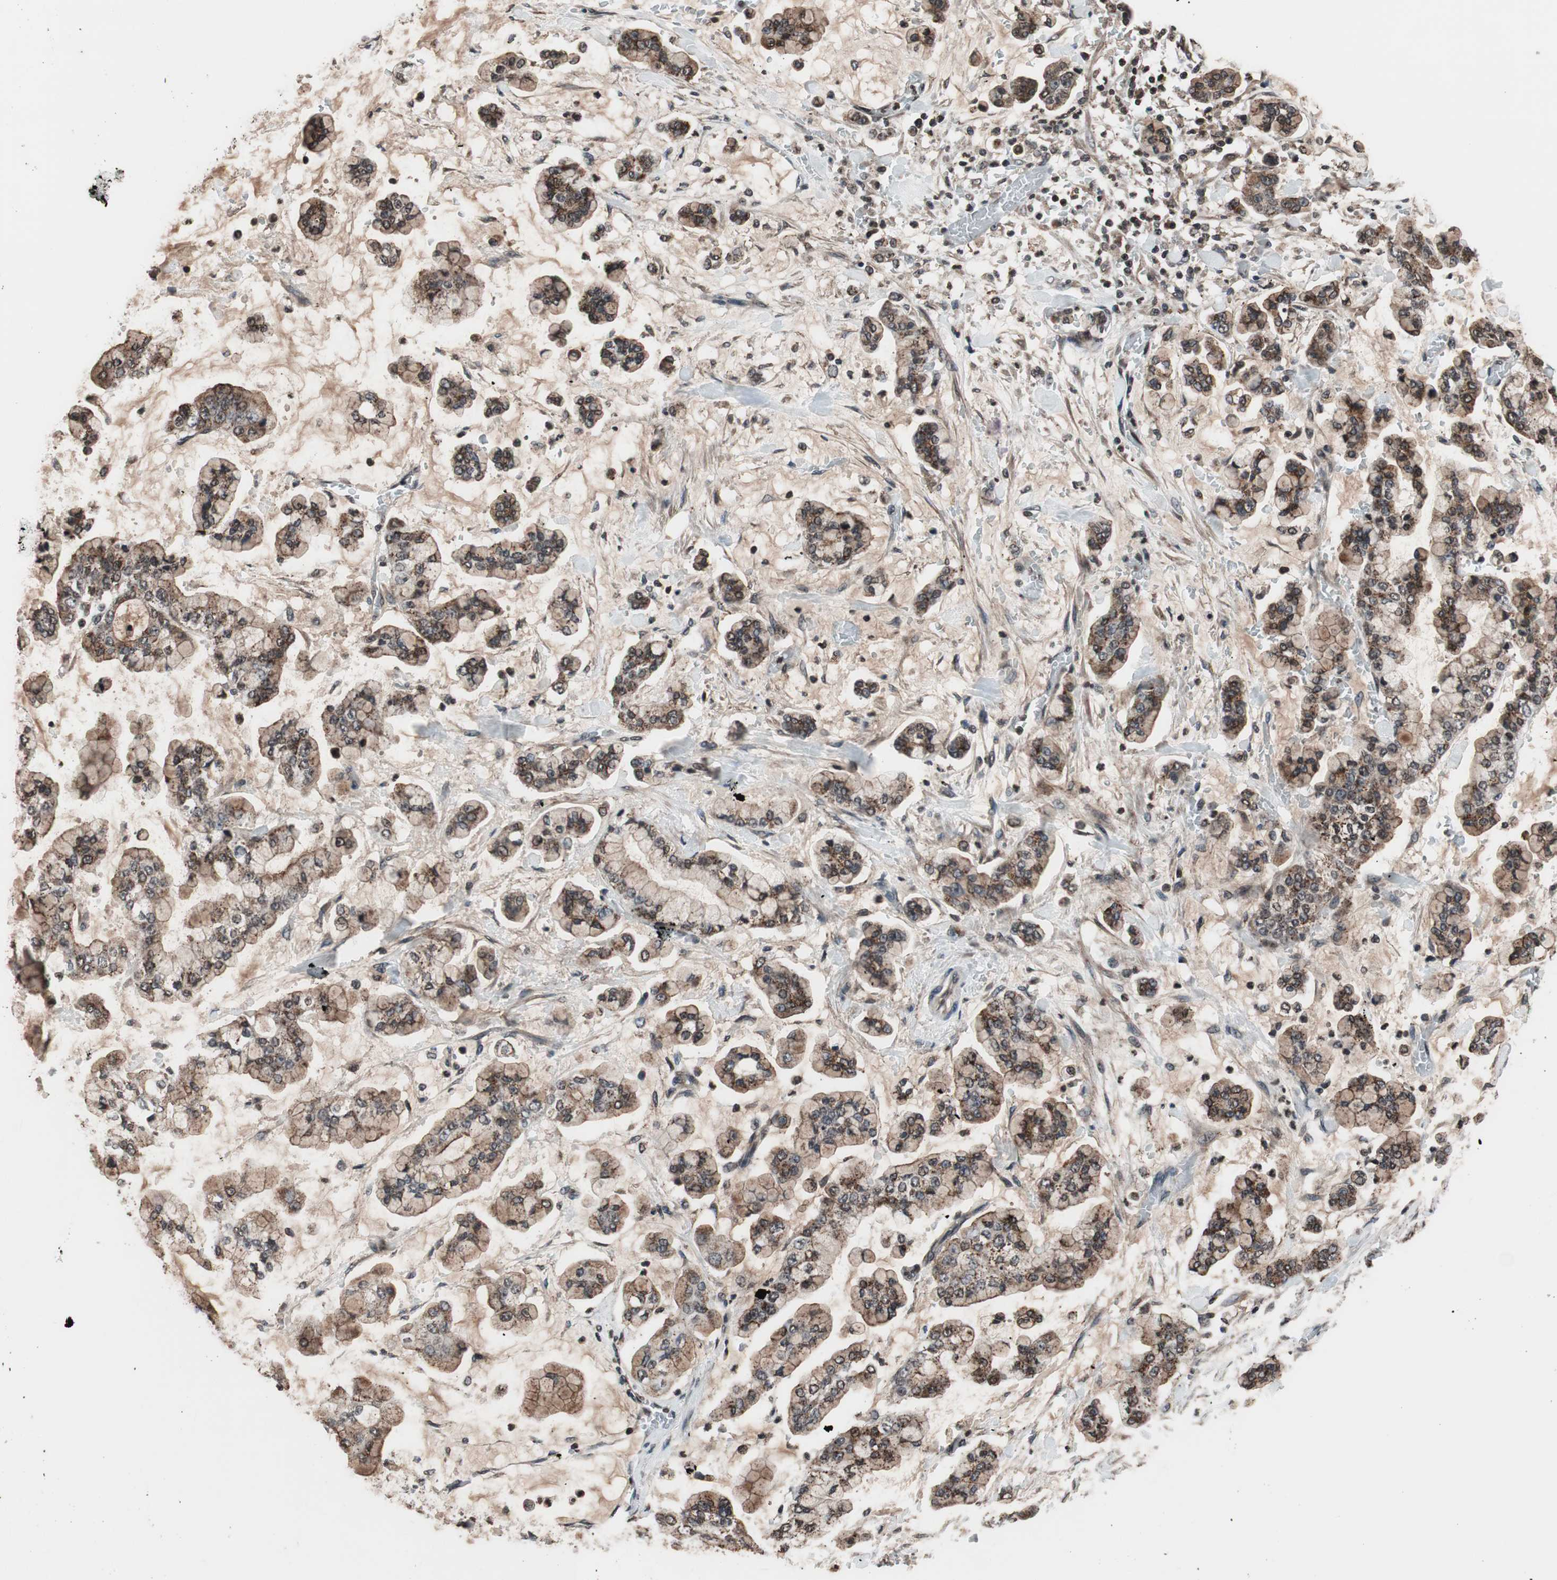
{"staining": {"intensity": "moderate", "quantity": ">75%", "location": "cytoplasmic/membranous"}, "tissue": "stomach cancer", "cell_type": "Tumor cells", "image_type": "cancer", "snomed": [{"axis": "morphology", "description": "Normal tissue, NOS"}, {"axis": "morphology", "description": "Adenocarcinoma, NOS"}, {"axis": "topography", "description": "Stomach, upper"}, {"axis": "topography", "description": "Stomach"}], "caption": "Immunohistochemistry (IHC) staining of stomach cancer (adenocarcinoma), which reveals medium levels of moderate cytoplasmic/membranous staining in about >75% of tumor cells indicating moderate cytoplasmic/membranous protein staining. The staining was performed using DAB (brown) for protein detection and nuclei were counterstained in hematoxylin (blue).", "gene": "RFC1", "patient": {"sex": "male", "age": 76}}